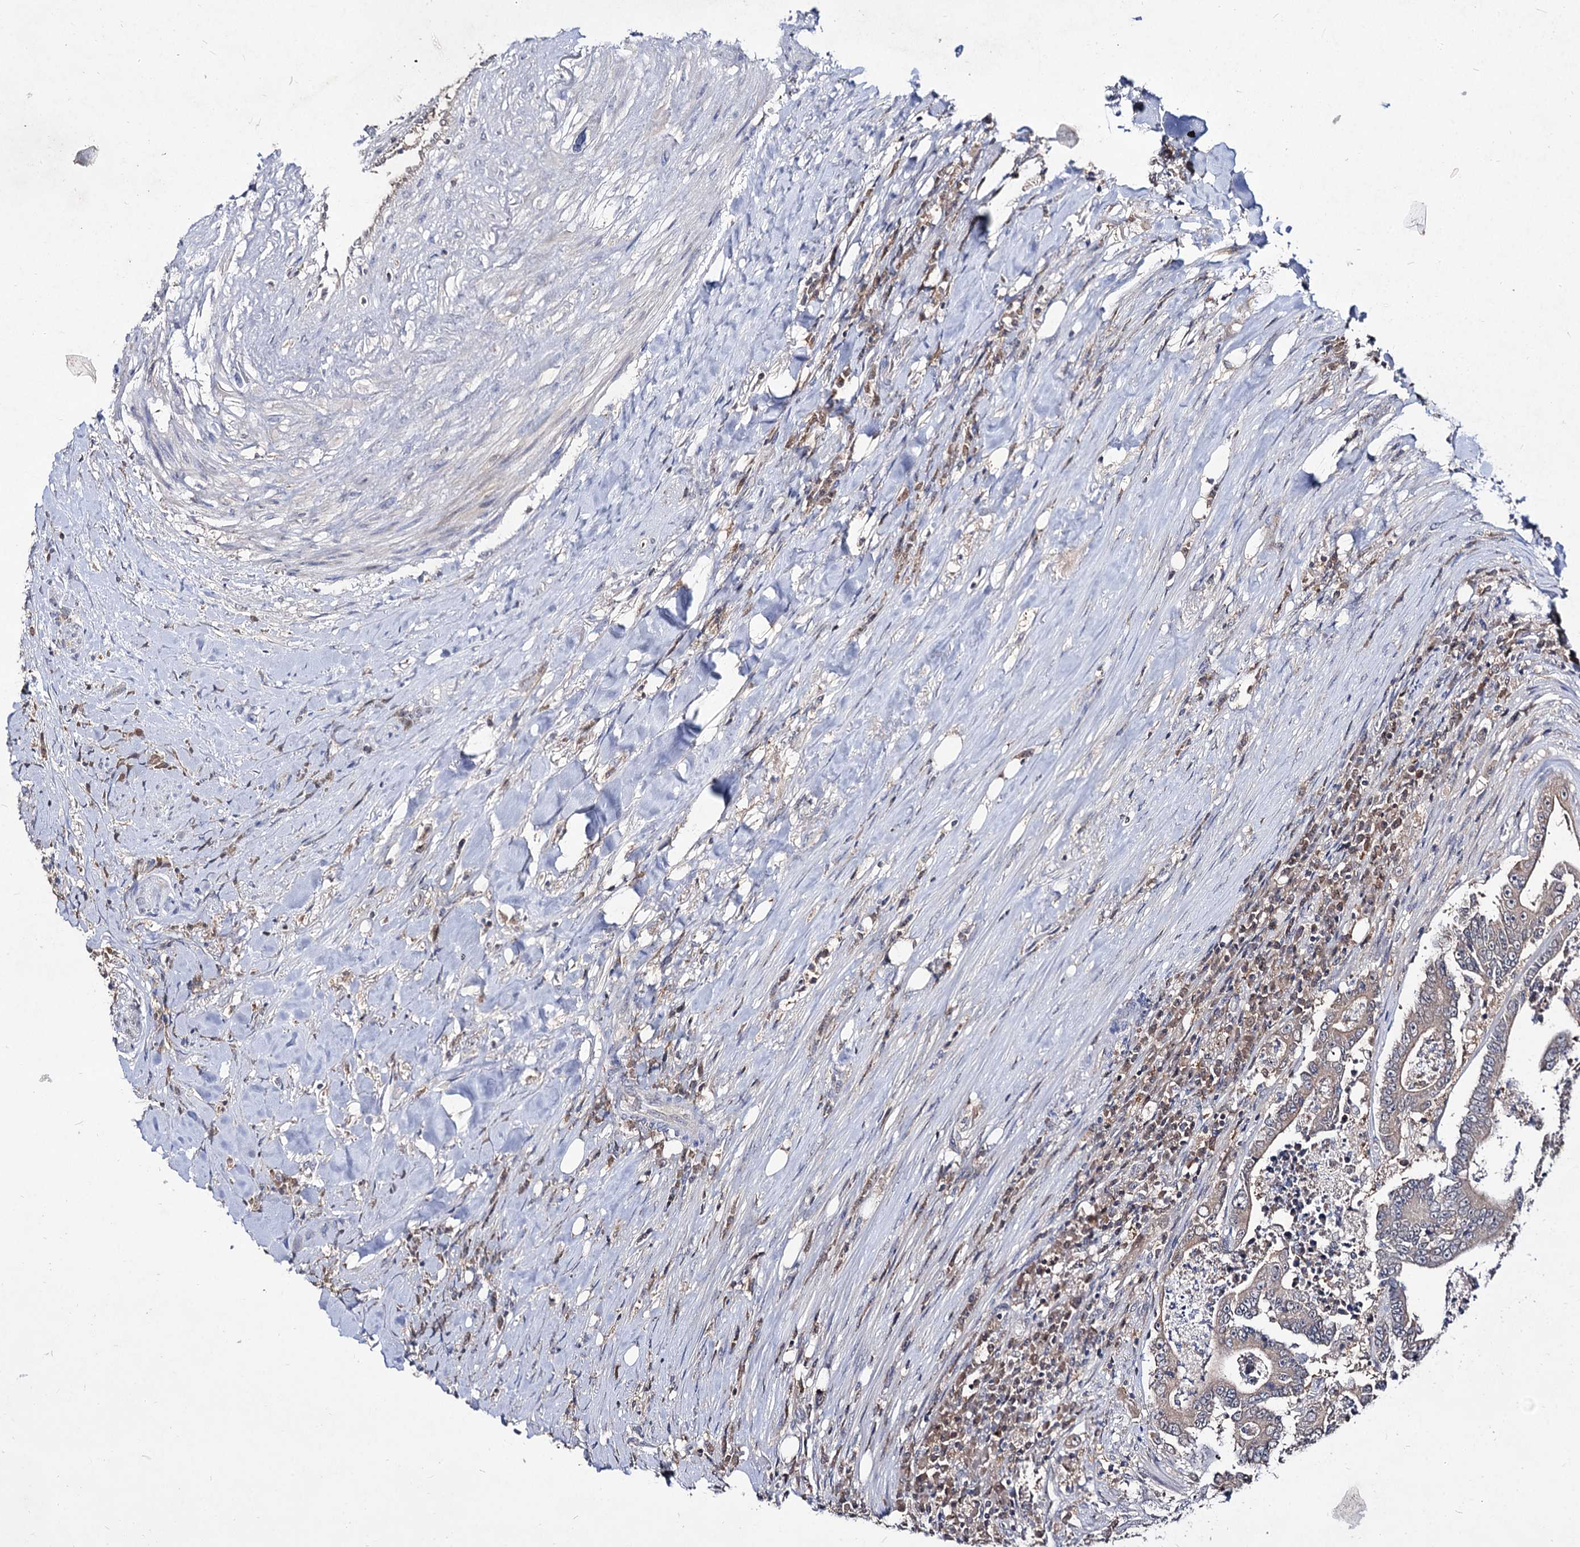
{"staining": {"intensity": "negative", "quantity": "none", "location": "none"}, "tissue": "colorectal cancer", "cell_type": "Tumor cells", "image_type": "cancer", "snomed": [{"axis": "morphology", "description": "Adenocarcinoma, NOS"}, {"axis": "topography", "description": "Colon"}], "caption": "DAB (3,3'-diaminobenzidine) immunohistochemical staining of human colorectal adenocarcinoma exhibits no significant positivity in tumor cells.", "gene": "ACTR6", "patient": {"sex": "male", "age": 83}}